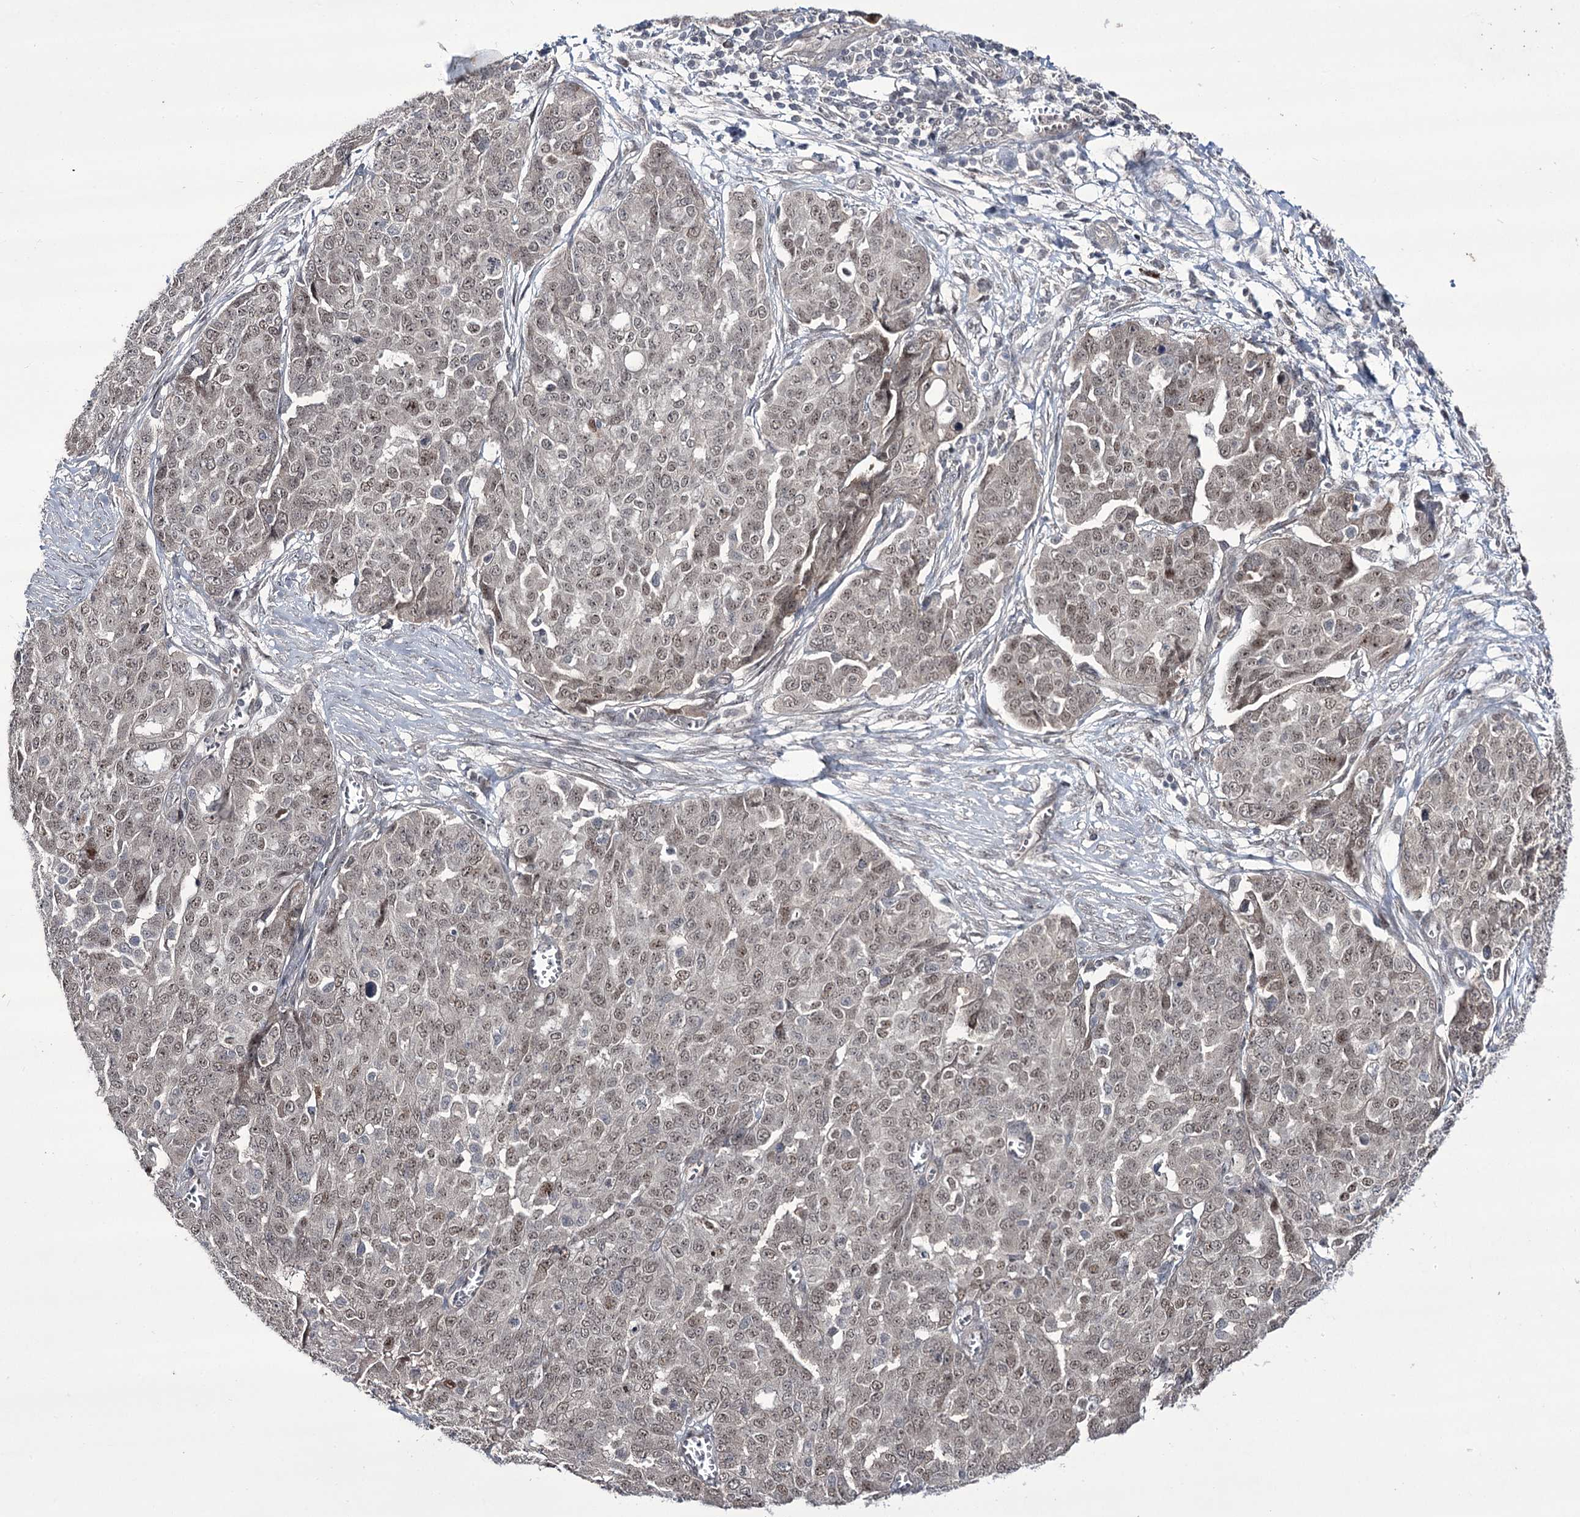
{"staining": {"intensity": "weak", "quantity": ">75%", "location": "nuclear"}, "tissue": "ovarian cancer", "cell_type": "Tumor cells", "image_type": "cancer", "snomed": [{"axis": "morphology", "description": "Cystadenocarcinoma, serous, NOS"}, {"axis": "topography", "description": "Soft tissue"}, {"axis": "topography", "description": "Ovary"}], "caption": "Protein positivity by immunohistochemistry (IHC) demonstrates weak nuclear expression in about >75% of tumor cells in serous cystadenocarcinoma (ovarian).", "gene": "HOXC11", "patient": {"sex": "female", "age": 57}}